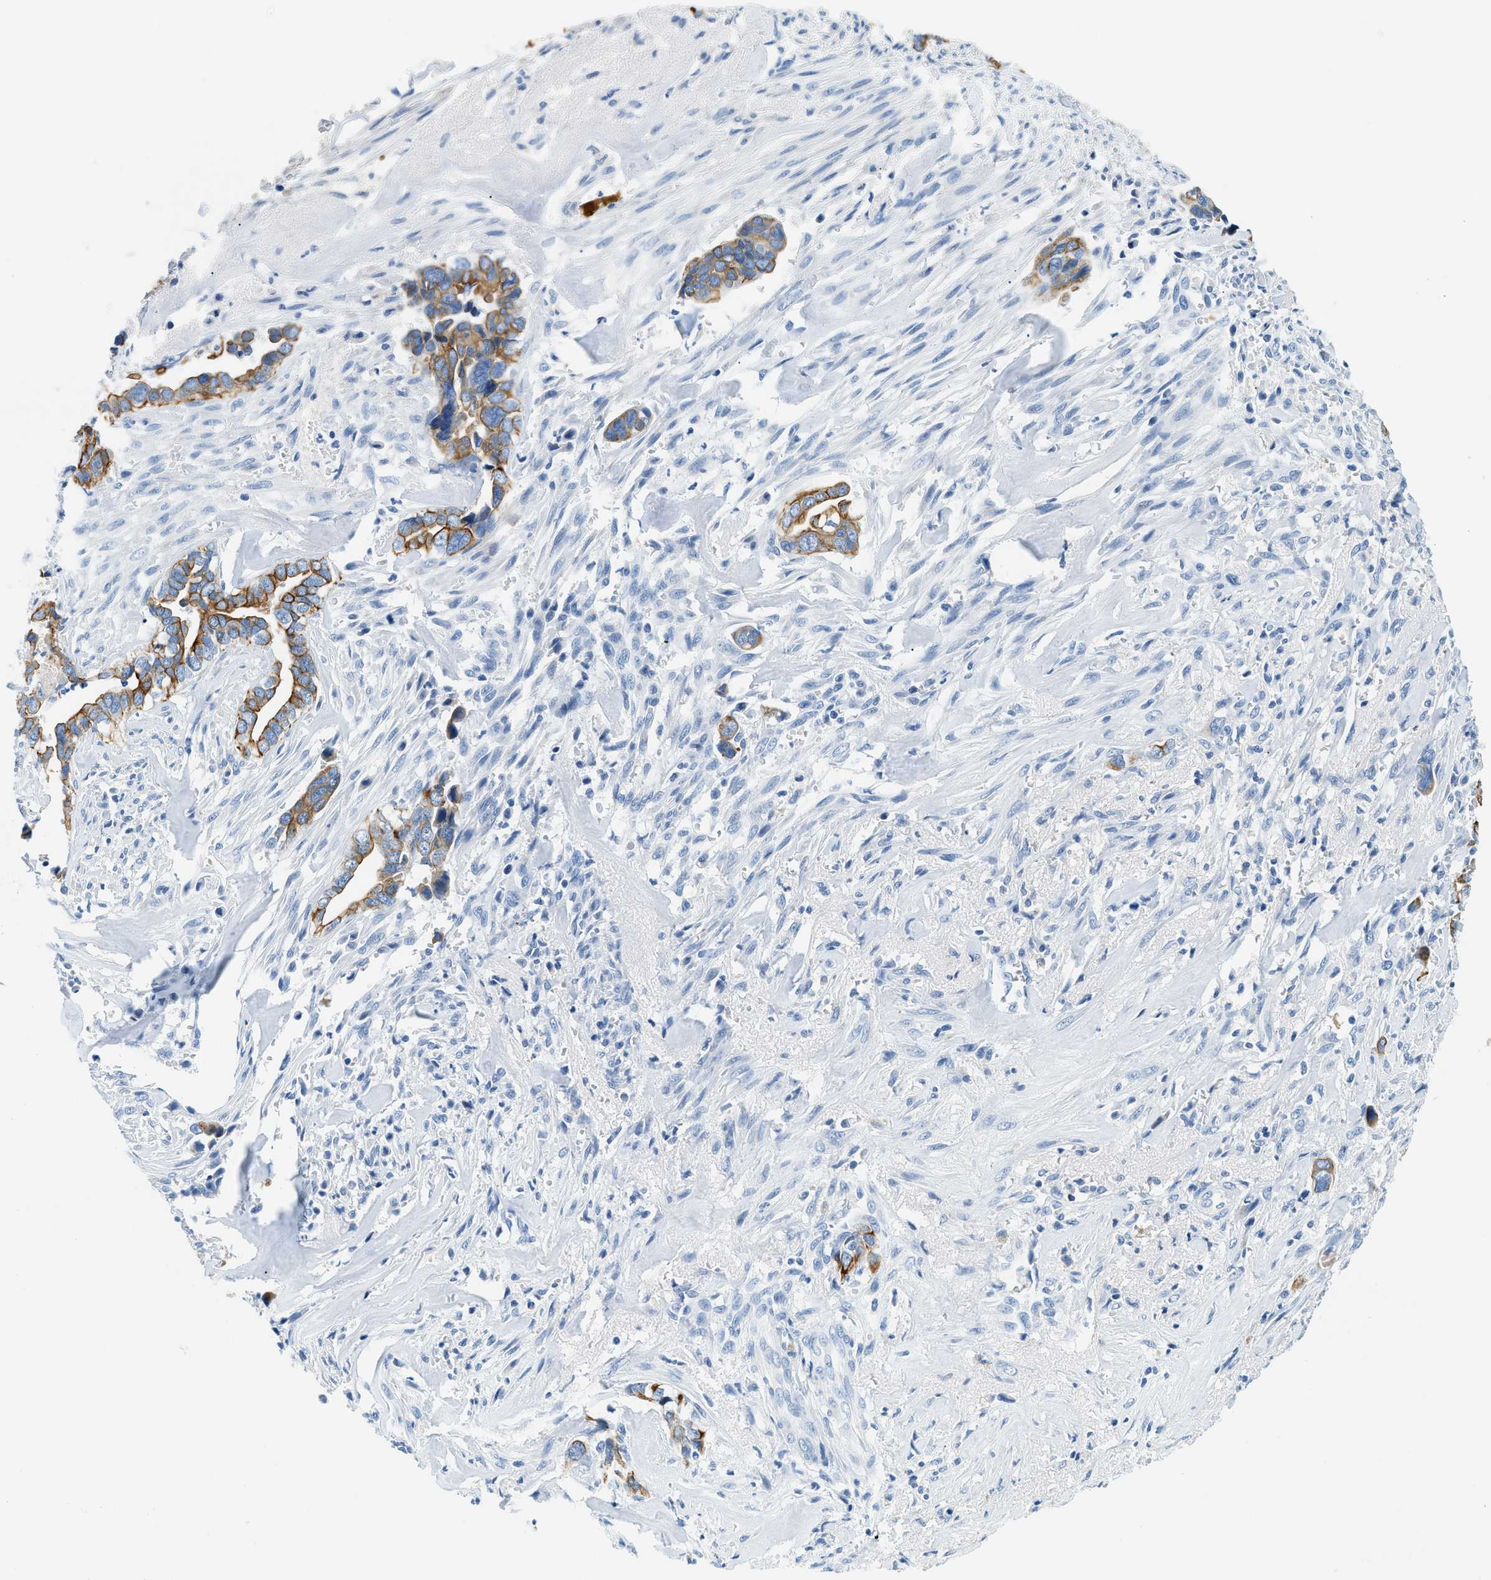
{"staining": {"intensity": "strong", "quantity": ">75%", "location": "cytoplasmic/membranous"}, "tissue": "liver cancer", "cell_type": "Tumor cells", "image_type": "cancer", "snomed": [{"axis": "morphology", "description": "Cholangiocarcinoma"}, {"axis": "topography", "description": "Liver"}], "caption": "IHC image of human liver cancer stained for a protein (brown), which displays high levels of strong cytoplasmic/membranous expression in approximately >75% of tumor cells.", "gene": "STXBP2", "patient": {"sex": "female", "age": 79}}